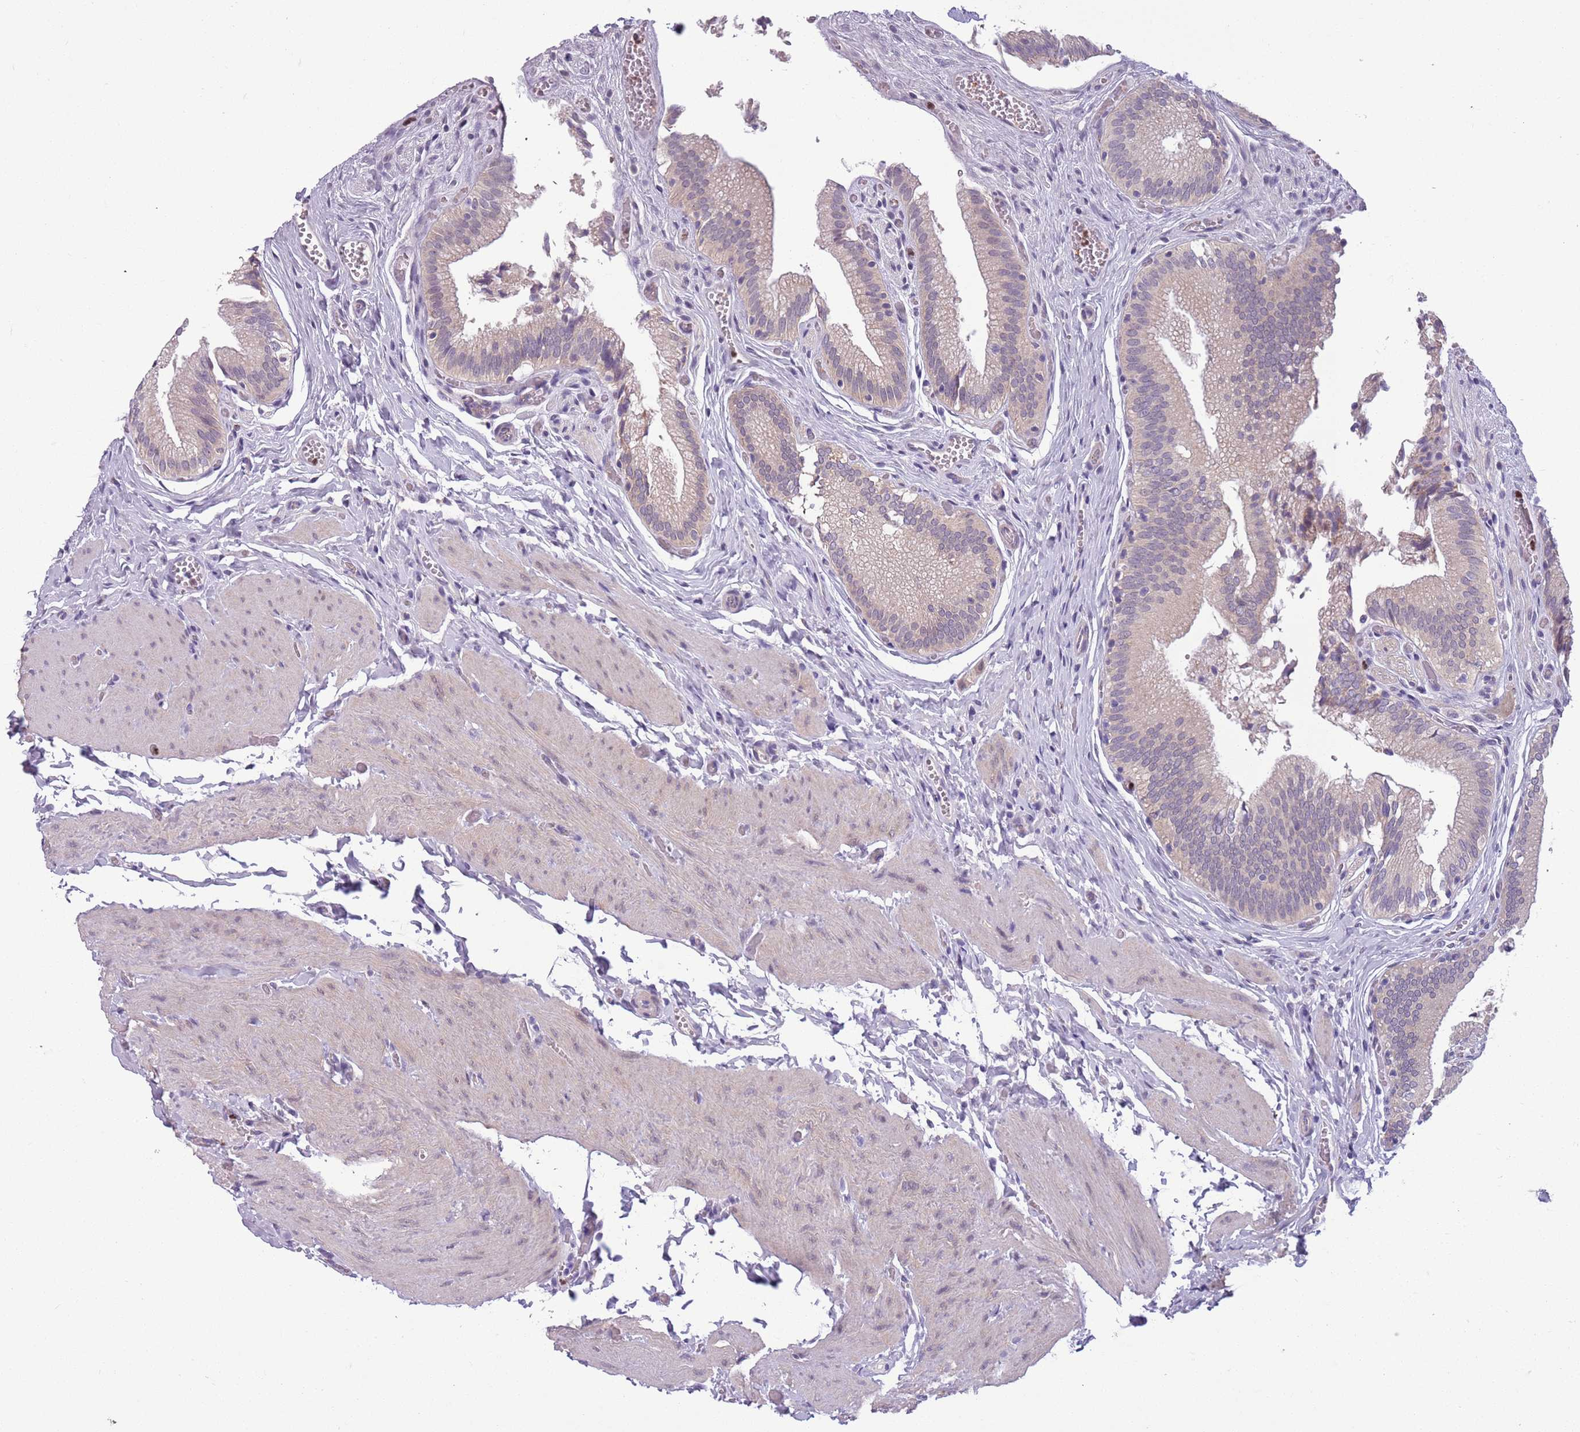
{"staining": {"intensity": "weak", "quantity": "25%-75%", "location": "cytoplasmic/membranous"}, "tissue": "gallbladder", "cell_type": "Glandular cells", "image_type": "normal", "snomed": [{"axis": "morphology", "description": "Normal tissue, NOS"}, {"axis": "topography", "description": "Gallbladder"}, {"axis": "topography", "description": "Peripheral nerve tissue"}], "caption": "A histopathology image showing weak cytoplasmic/membranous staining in approximately 25%-75% of glandular cells in benign gallbladder, as visualized by brown immunohistochemical staining.", "gene": "ADCY7", "patient": {"sex": "male", "age": 17}}